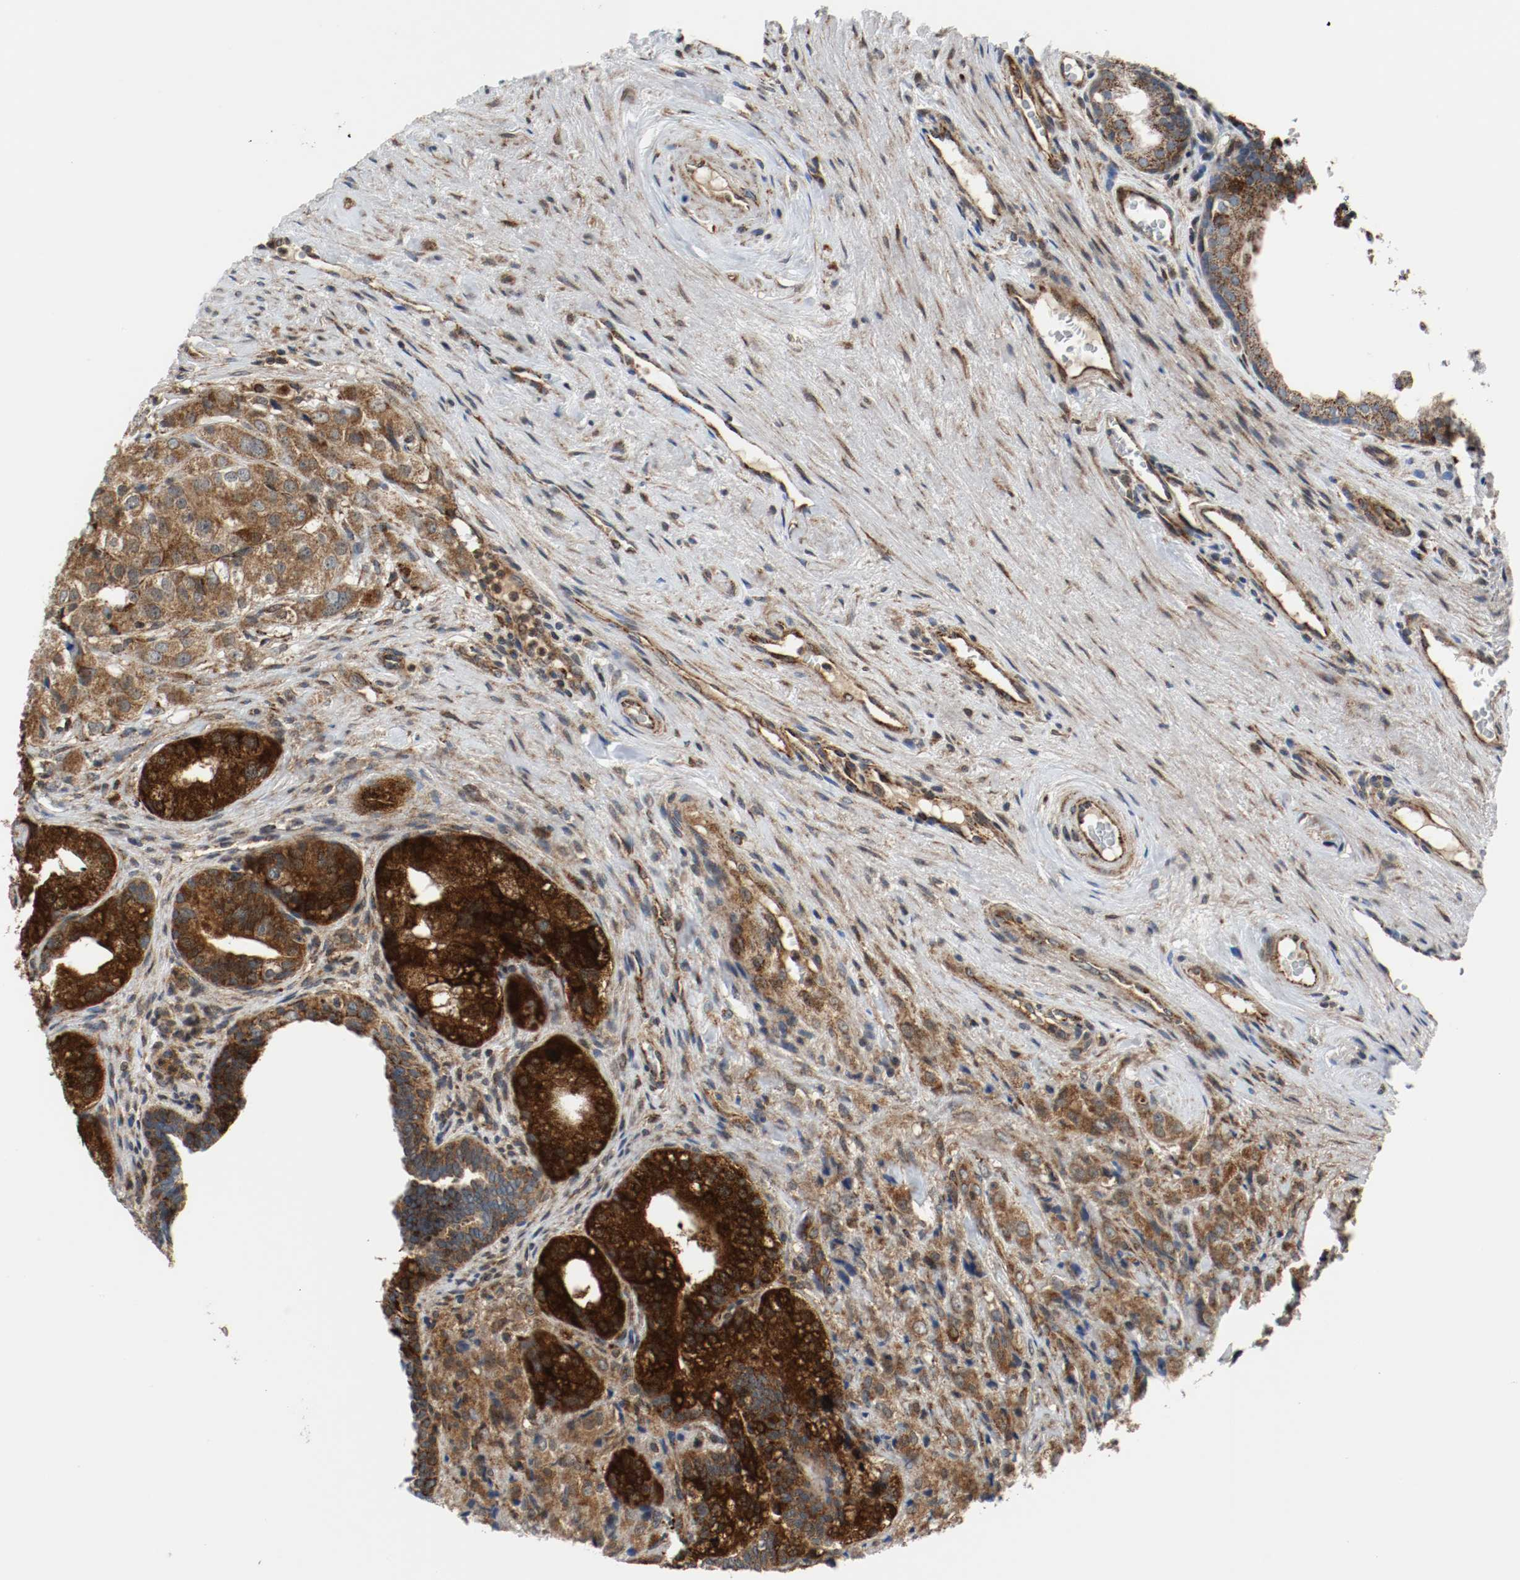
{"staining": {"intensity": "strong", "quantity": ">75%", "location": "cytoplasmic/membranous"}, "tissue": "prostate cancer", "cell_type": "Tumor cells", "image_type": "cancer", "snomed": [{"axis": "morphology", "description": "Adenocarcinoma, High grade"}, {"axis": "topography", "description": "Prostate"}], "caption": "The histopathology image exhibits immunohistochemical staining of prostate cancer (adenocarcinoma (high-grade)). There is strong cytoplasmic/membranous positivity is appreciated in approximately >75% of tumor cells.", "gene": "TXNRD1", "patient": {"sex": "male", "age": 68}}